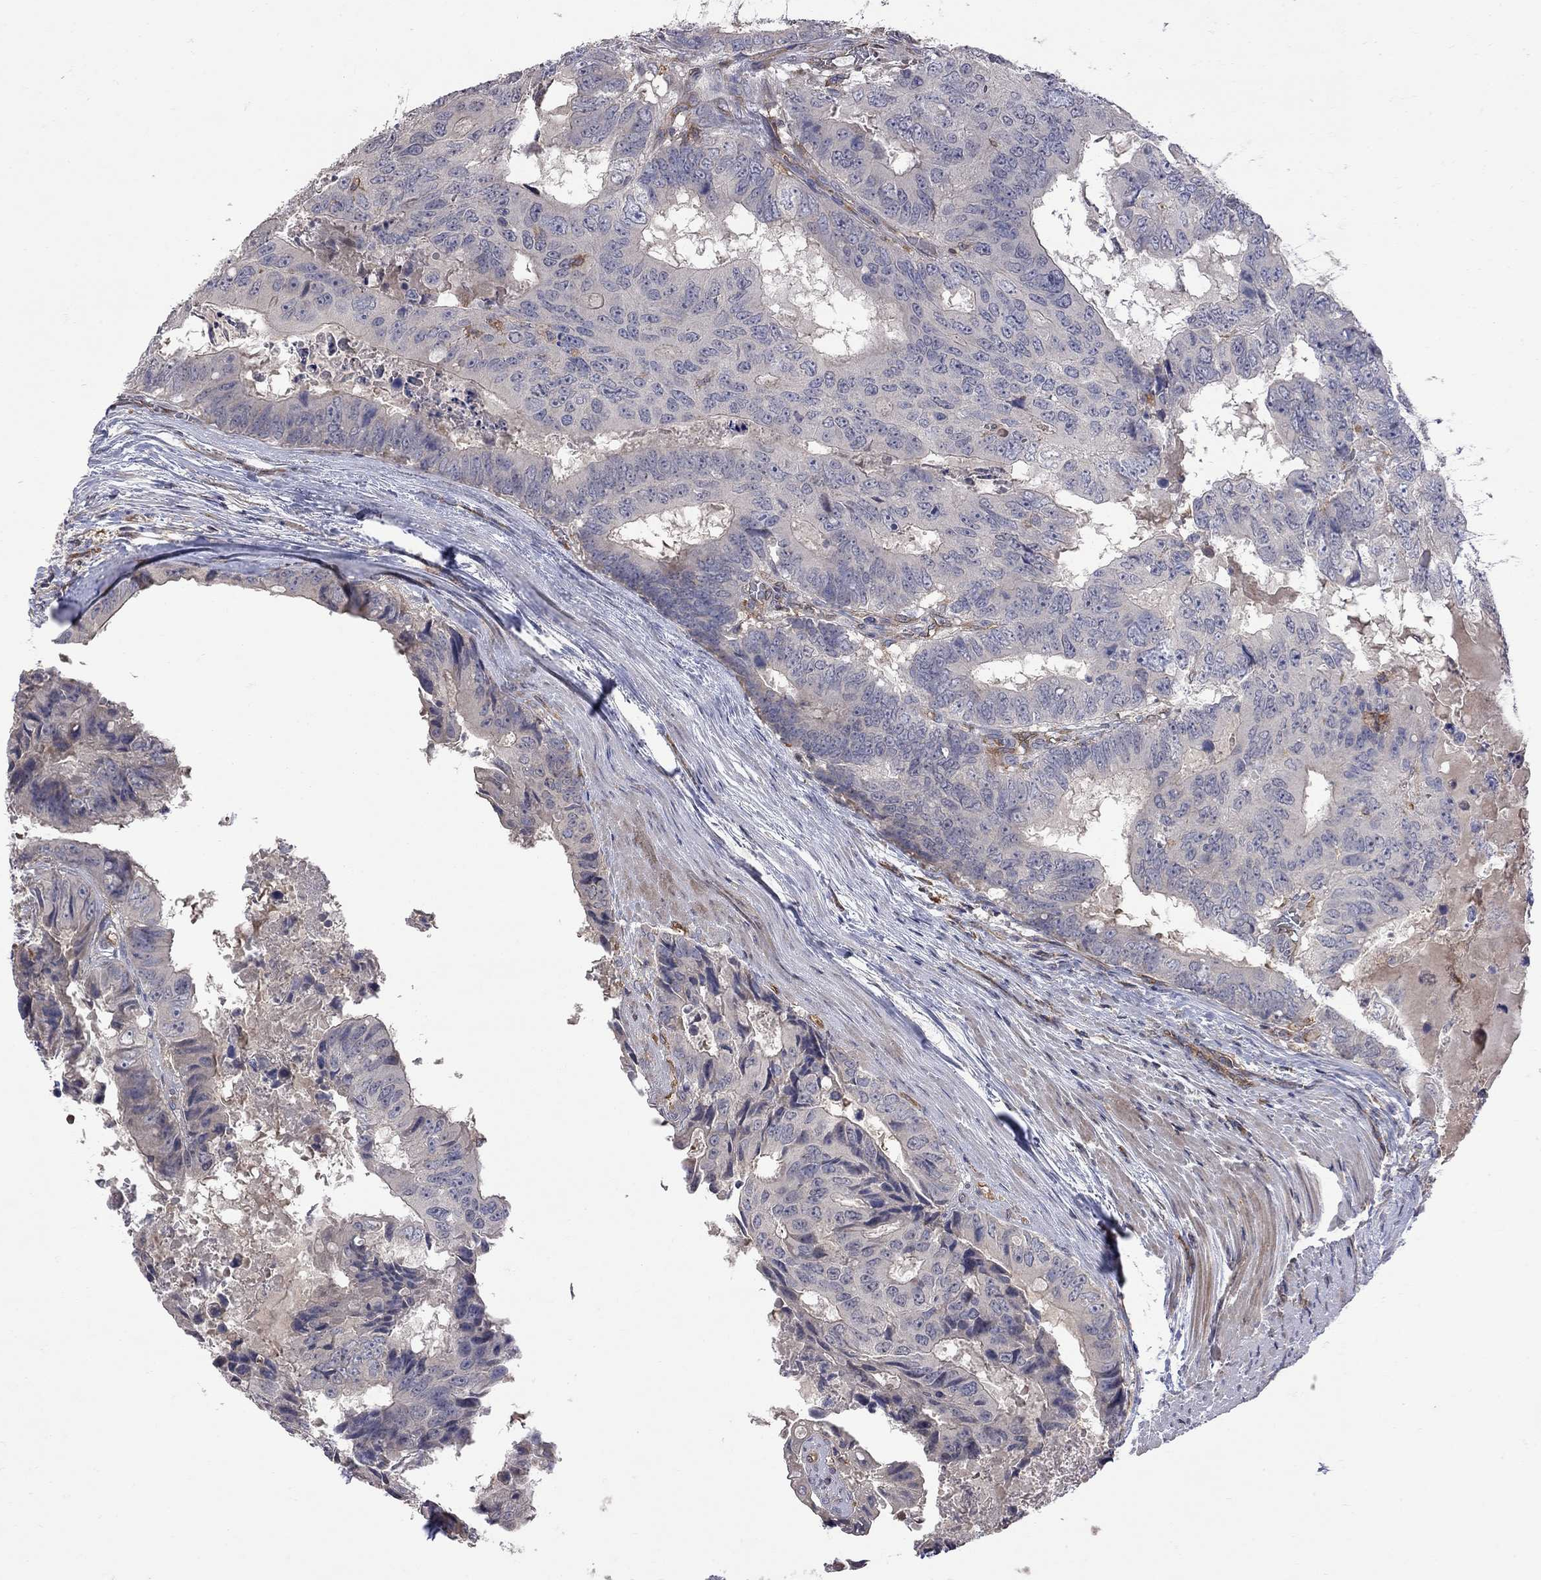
{"staining": {"intensity": "weak", "quantity": "<25%", "location": "cytoplasmic/membranous"}, "tissue": "colorectal cancer", "cell_type": "Tumor cells", "image_type": "cancer", "snomed": [{"axis": "morphology", "description": "Adenocarcinoma, NOS"}, {"axis": "topography", "description": "Colon"}], "caption": "This is an immunohistochemistry (IHC) image of colorectal cancer. There is no positivity in tumor cells.", "gene": "ABI3", "patient": {"sex": "male", "age": 79}}